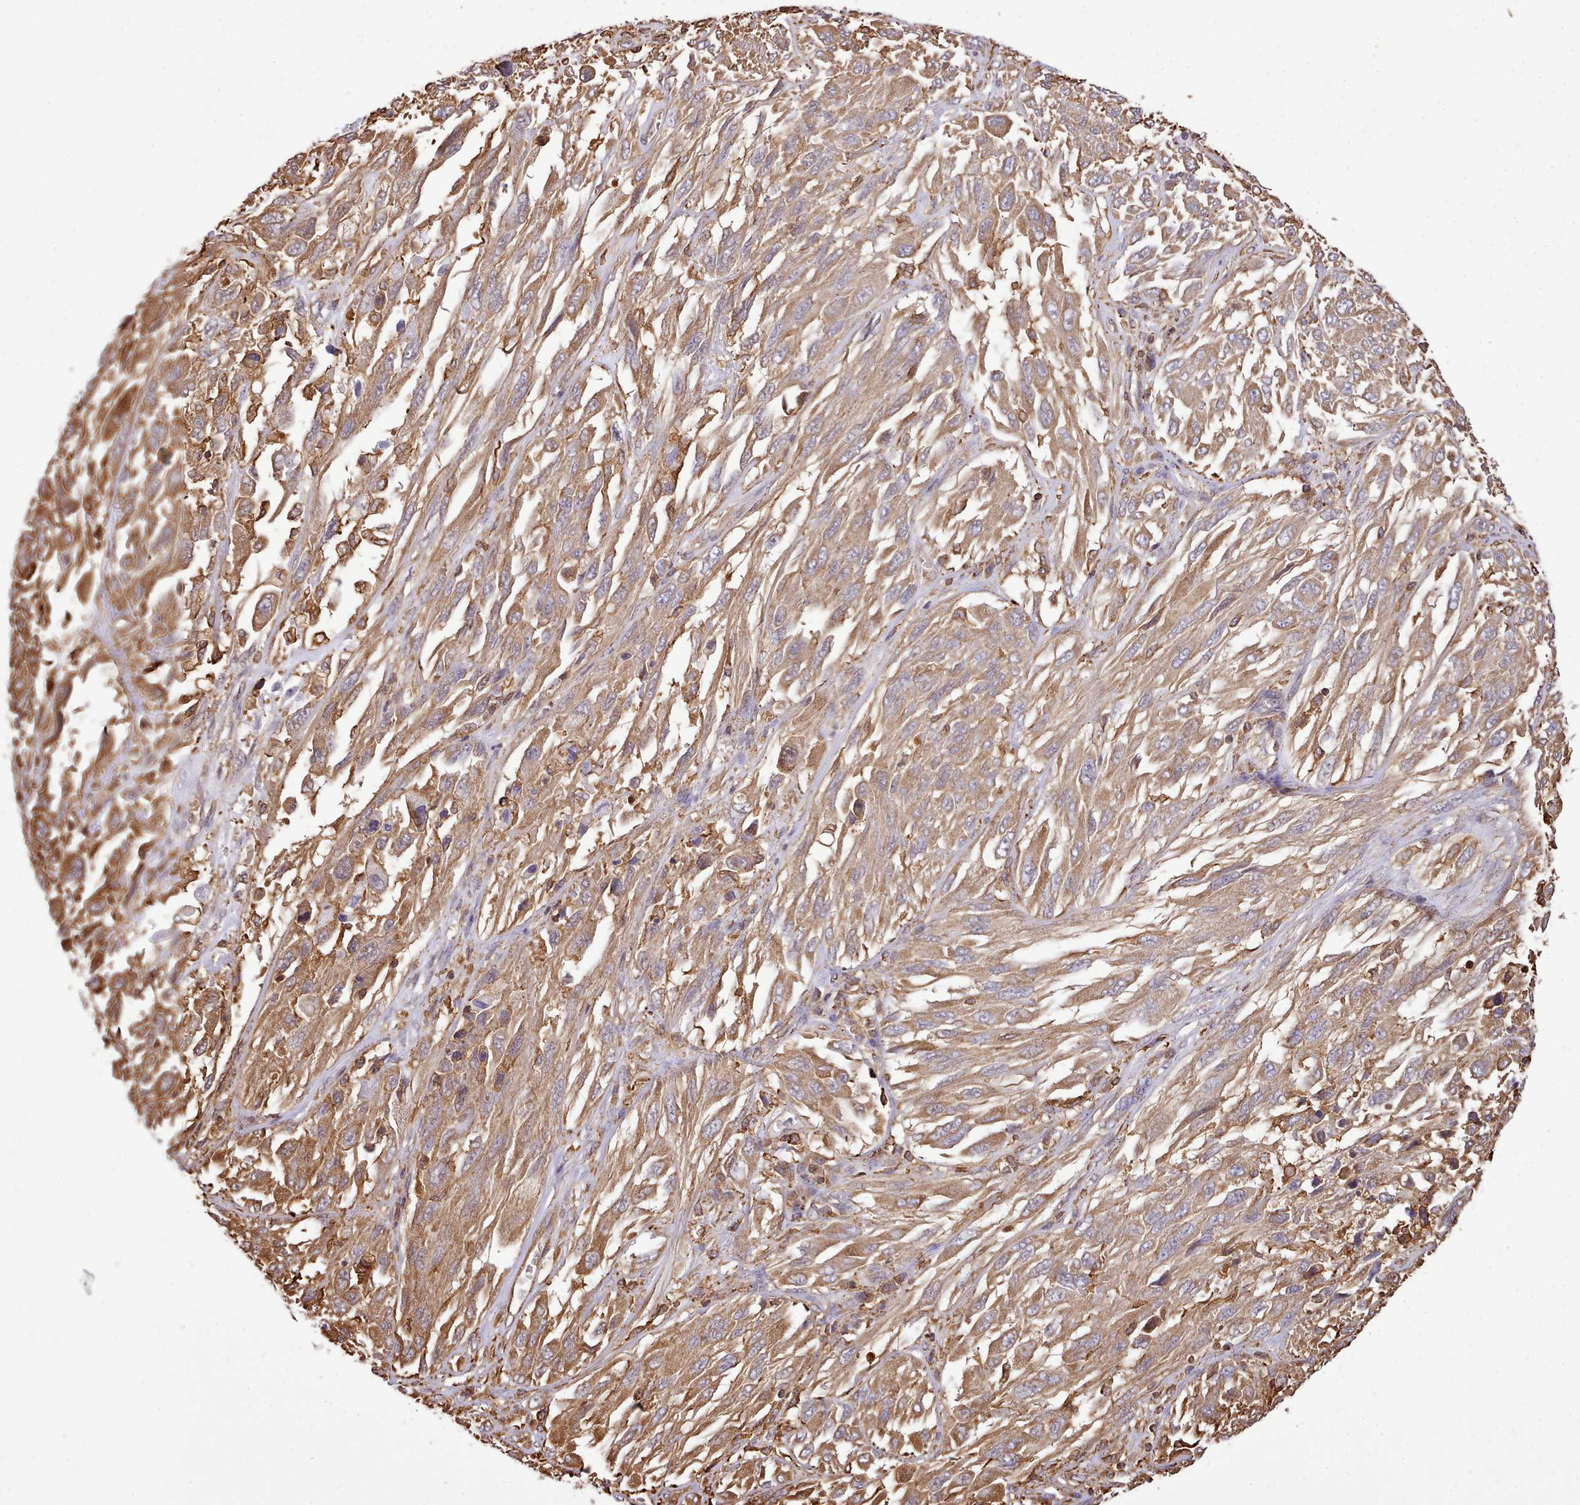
{"staining": {"intensity": "moderate", "quantity": ">75%", "location": "cytoplasmic/membranous"}, "tissue": "melanoma", "cell_type": "Tumor cells", "image_type": "cancer", "snomed": [{"axis": "morphology", "description": "Malignant melanoma, NOS"}, {"axis": "topography", "description": "Skin"}], "caption": "Immunohistochemical staining of melanoma exhibits medium levels of moderate cytoplasmic/membranous expression in approximately >75% of tumor cells.", "gene": "CAPZA1", "patient": {"sex": "female", "age": 91}}